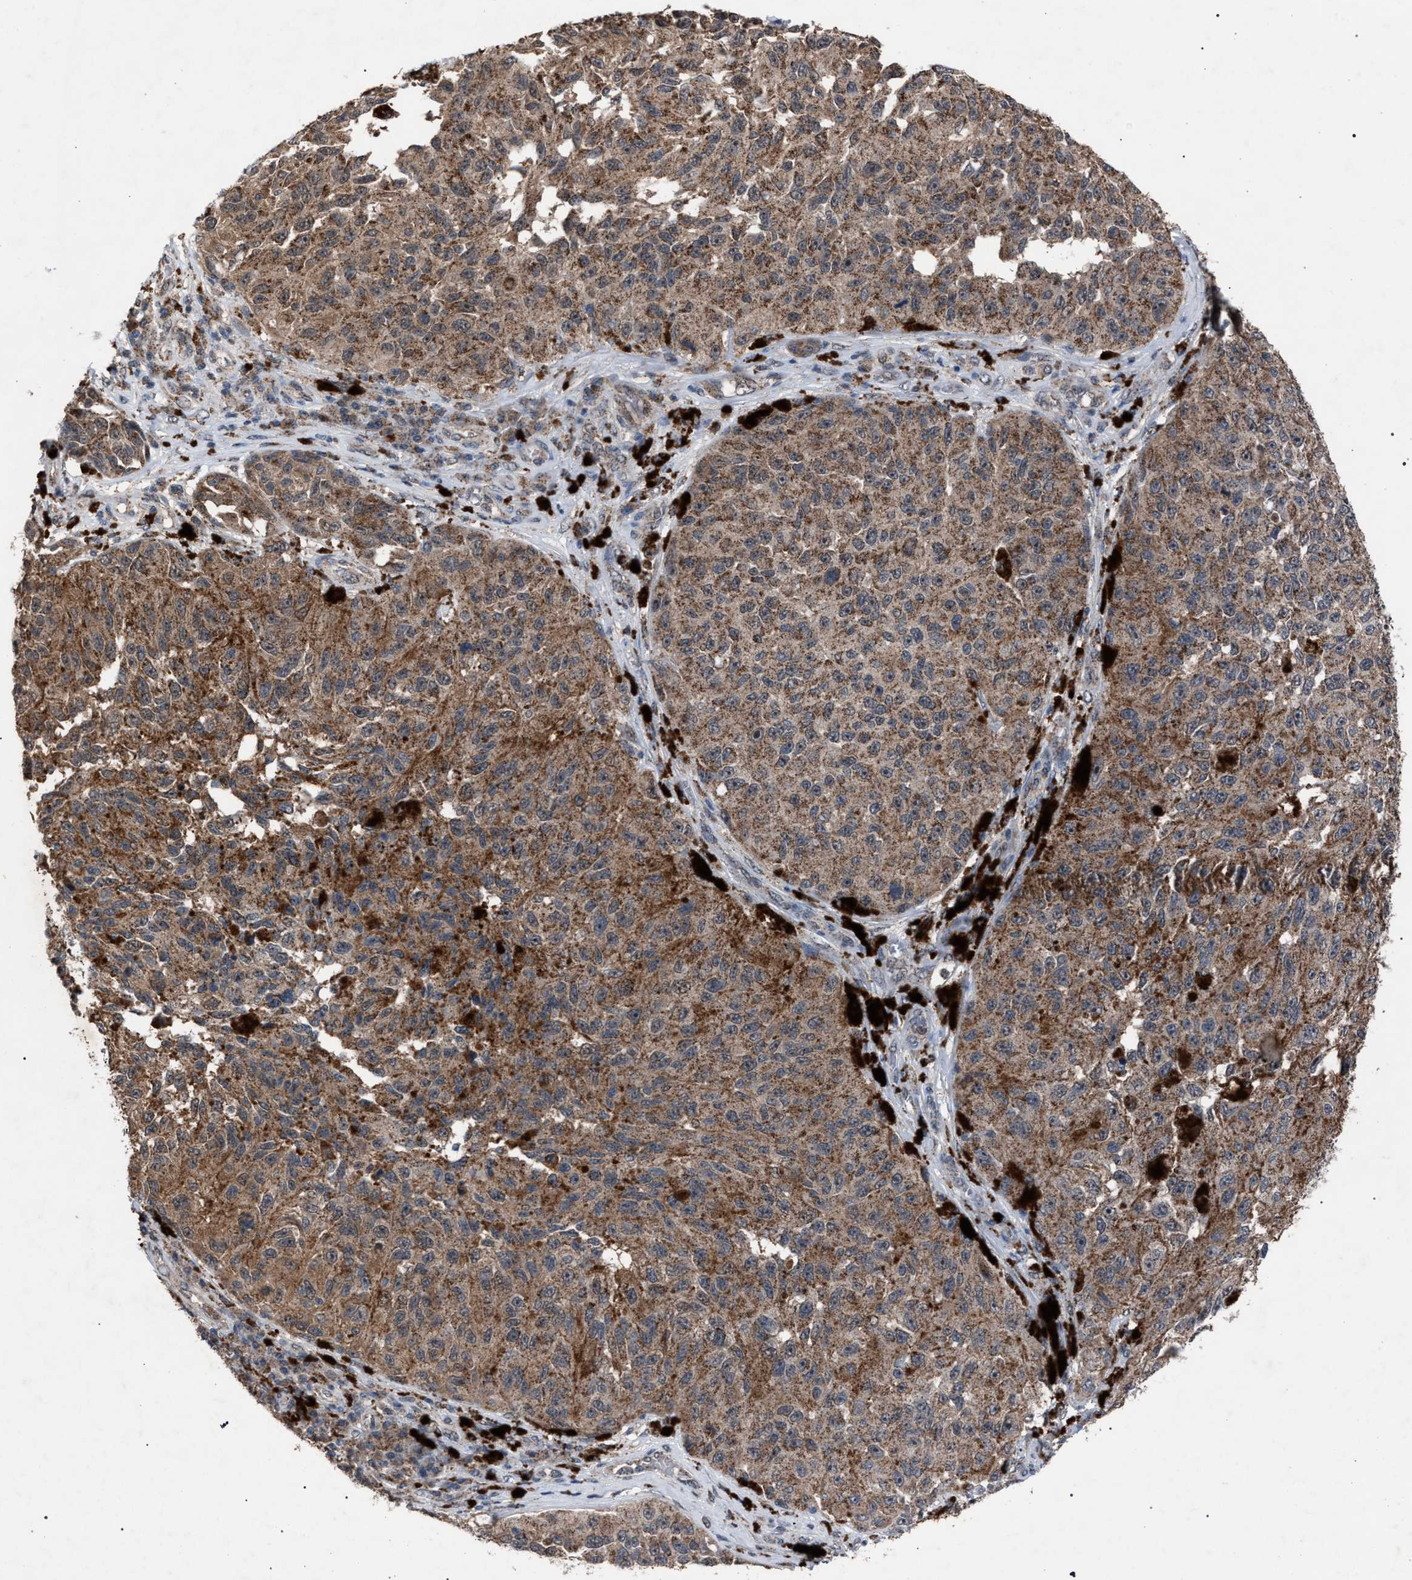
{"staining": {"intensity": "moderate", "quantity": ">75%", "location": "cytoplasmic/membranous"}, "tissue": "melanoma", "cell_type": "Tumor cells", "image_type": "cancer", "snomed": [{"axis": "morphology", "description": "Malignant melanoma, NOS"}, {"axis": "topography", "description": "Skin"}], "caption": "This photomicrograph shows IHC staining of melanoma, with medium moderate cytoplasmic/membranous staining in about >75% of tumor cells.", "gene": "HSD17B4", "patient": {"sex": "female", "age": 73}}